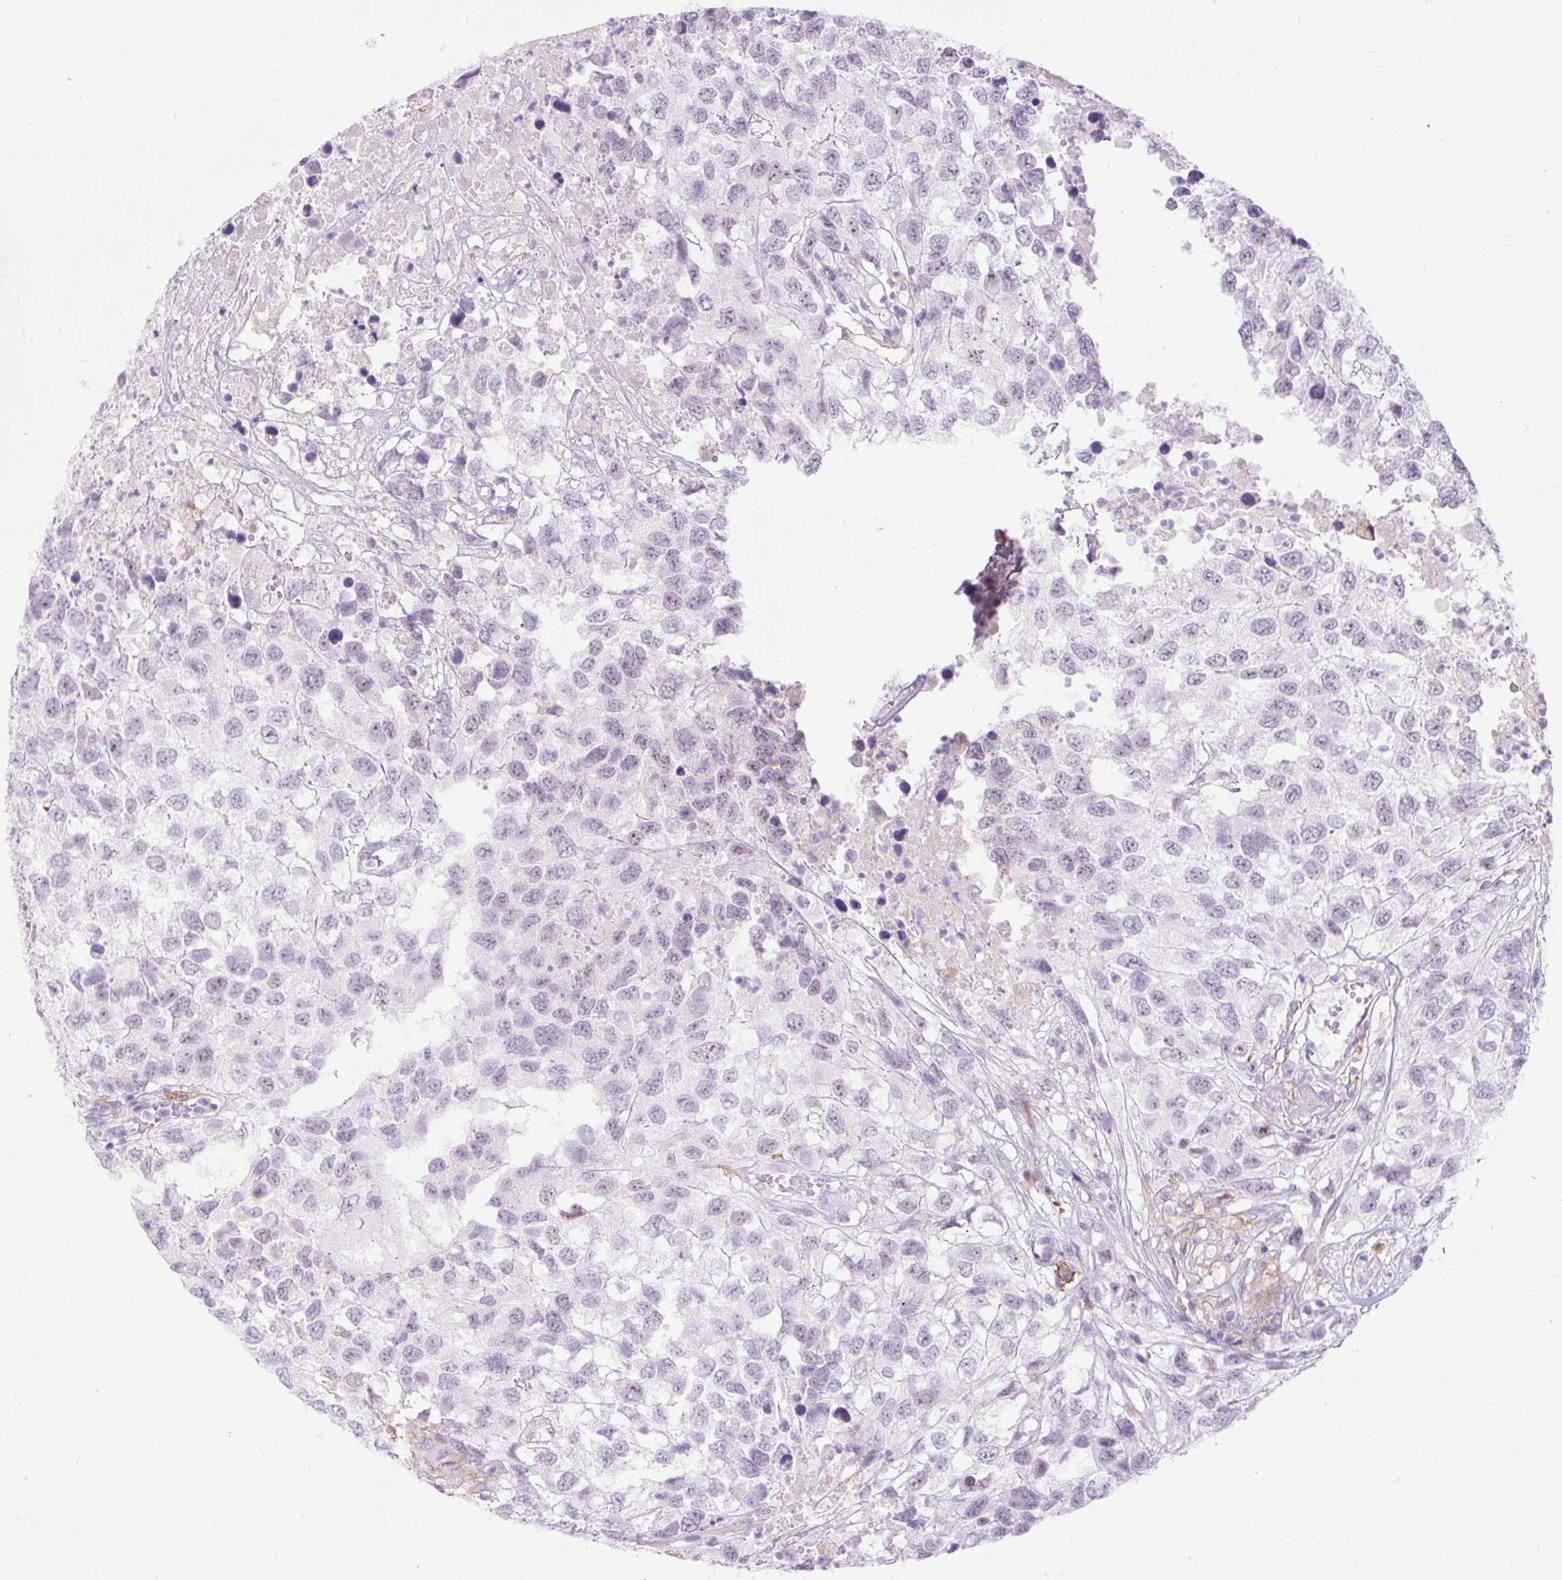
{"staining": {"intensity": "negative", "quantity": "none", "location": "none"}, "tissue": "testis cancer", "cell_type": "Tumor cells", "image_type": "cancer", "snomed": [{"axis": "morphology", "description": "Carcinoma, Embryonal, NOS"}, {"axis": "topography", "description": "Testis"}], "caption": "Immunohistochemistry micrograph of neoplastic tissue: testis cancer stained with DAB exhibits no significant protein staining in tumor cells. (Brightfield microscopy of DAB (3,3'-diaminobenzidine) immunohistochemistry (IHC) at high magnification).", "gene": "SIGLEC1", "patient": {"sex": "male", "age": 83}}